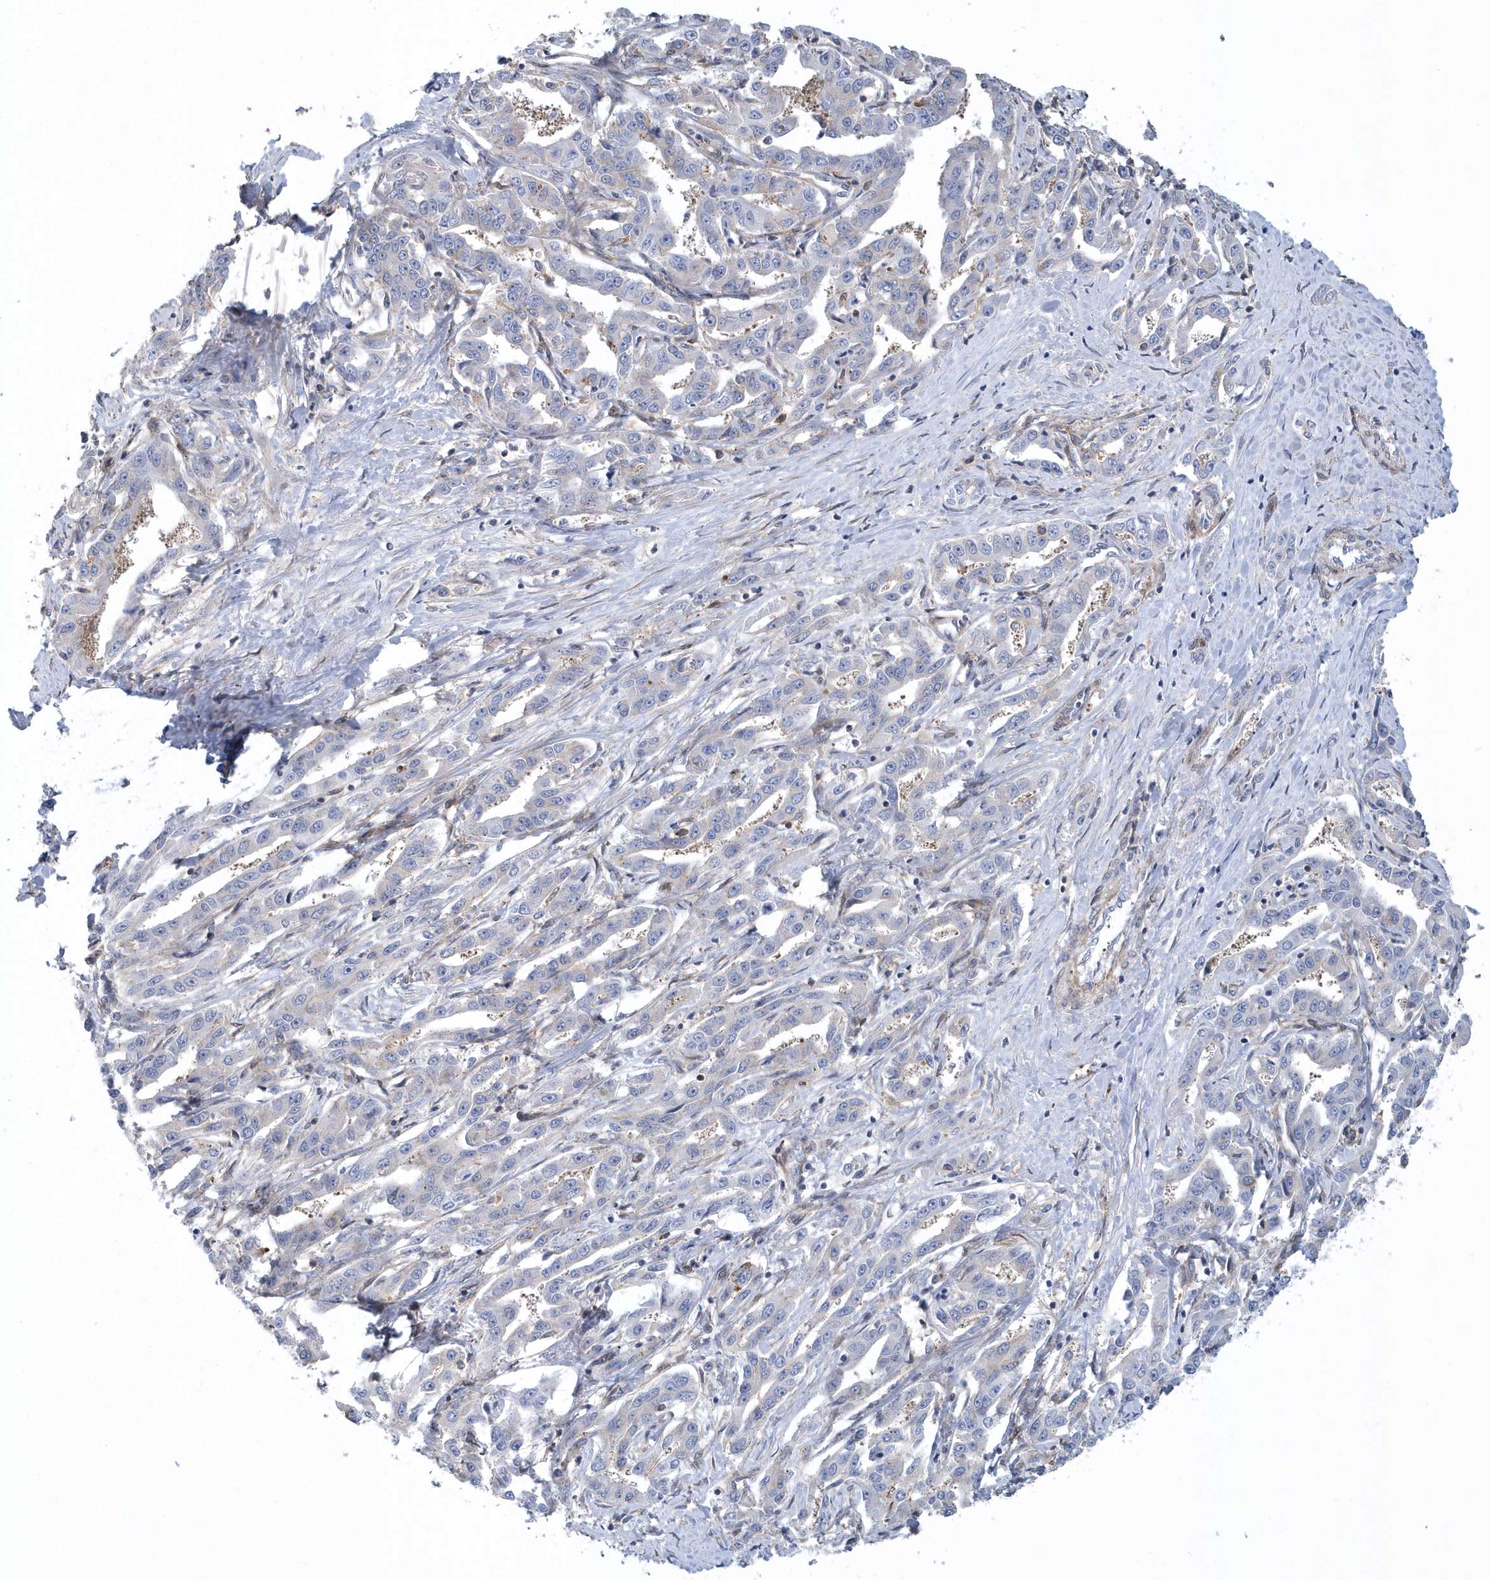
{"staining": {"intensity": "negative", "quantity": "none", "location": "none"}, "tissue": "liver cancer", "cell_type": "Tumor cells", "image_type": "cancer", "snomed": [{"axis": "morphology", "description": "Cholangiocarcinoma"}, {"axis": "topography", "description": "Liver"}], "caption": "A histopathology image of liver cancer stained for a protein exhibits no brown staining in tumor cells.", "gene": "ARAP2", "patient": {"sex": "male", "age": 59}}